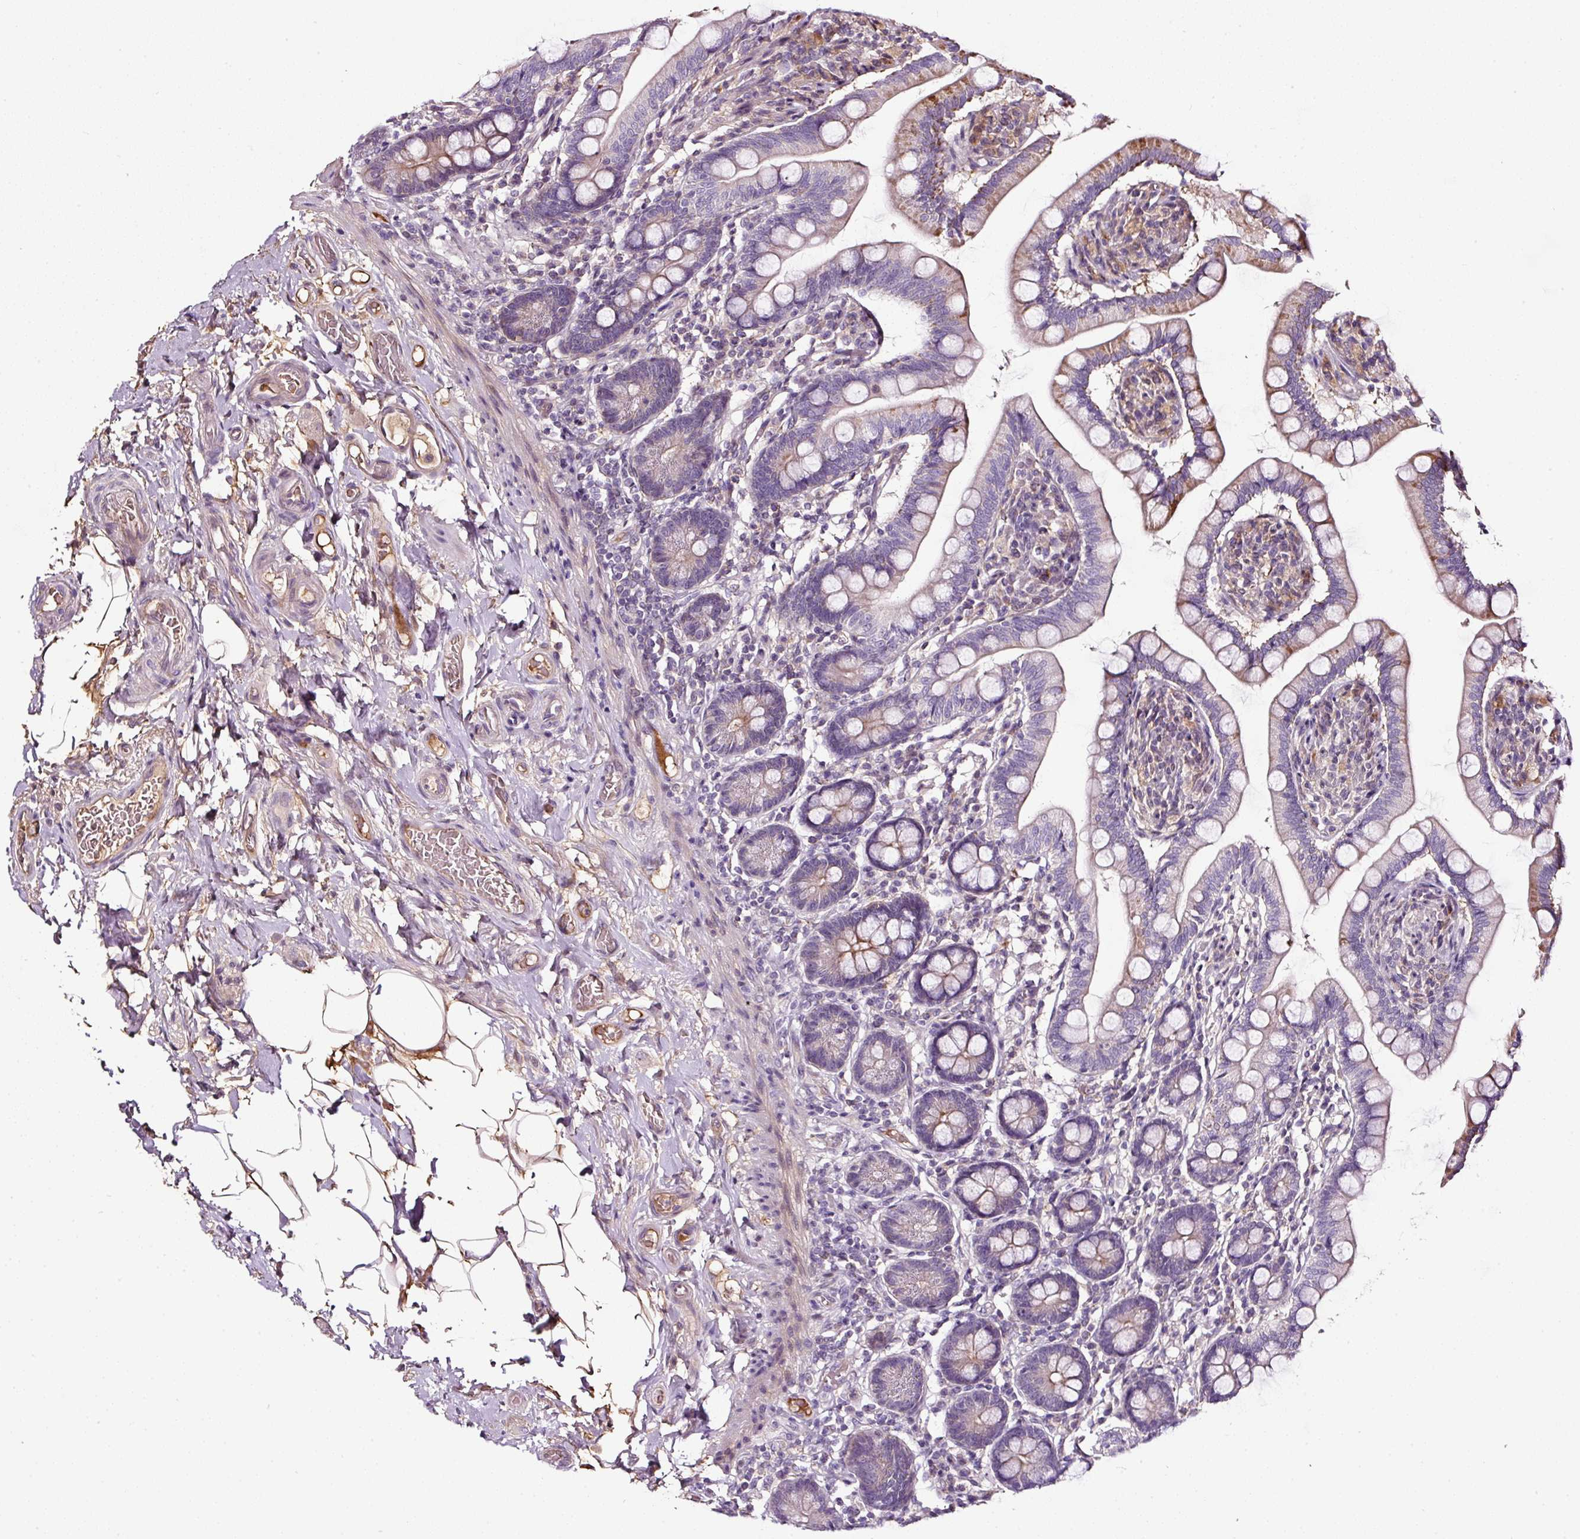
{"staining": {"intensity": "moderate", "quantity": "<25%", "location": "cytoplasmic/membranous"}, "tissue": "small intestine", "cell_type": "Glandular cells", "image_type": "normal", "snomed": [{"axis": "morphology", "description": "Normal tissue, NOS"}, {"axis": "topography", "description": "Small intestine"}], "caption": "Protein expression analysis of unremarkable human small intestine reveals moderate cytoplasmic/membranous positivity in about <25% of glandular cells. (DAB = brown stain, brightfield microscopy at high magnification).", "gene": "LRRC24", "patient": {"sex": "female", "age": 64}}